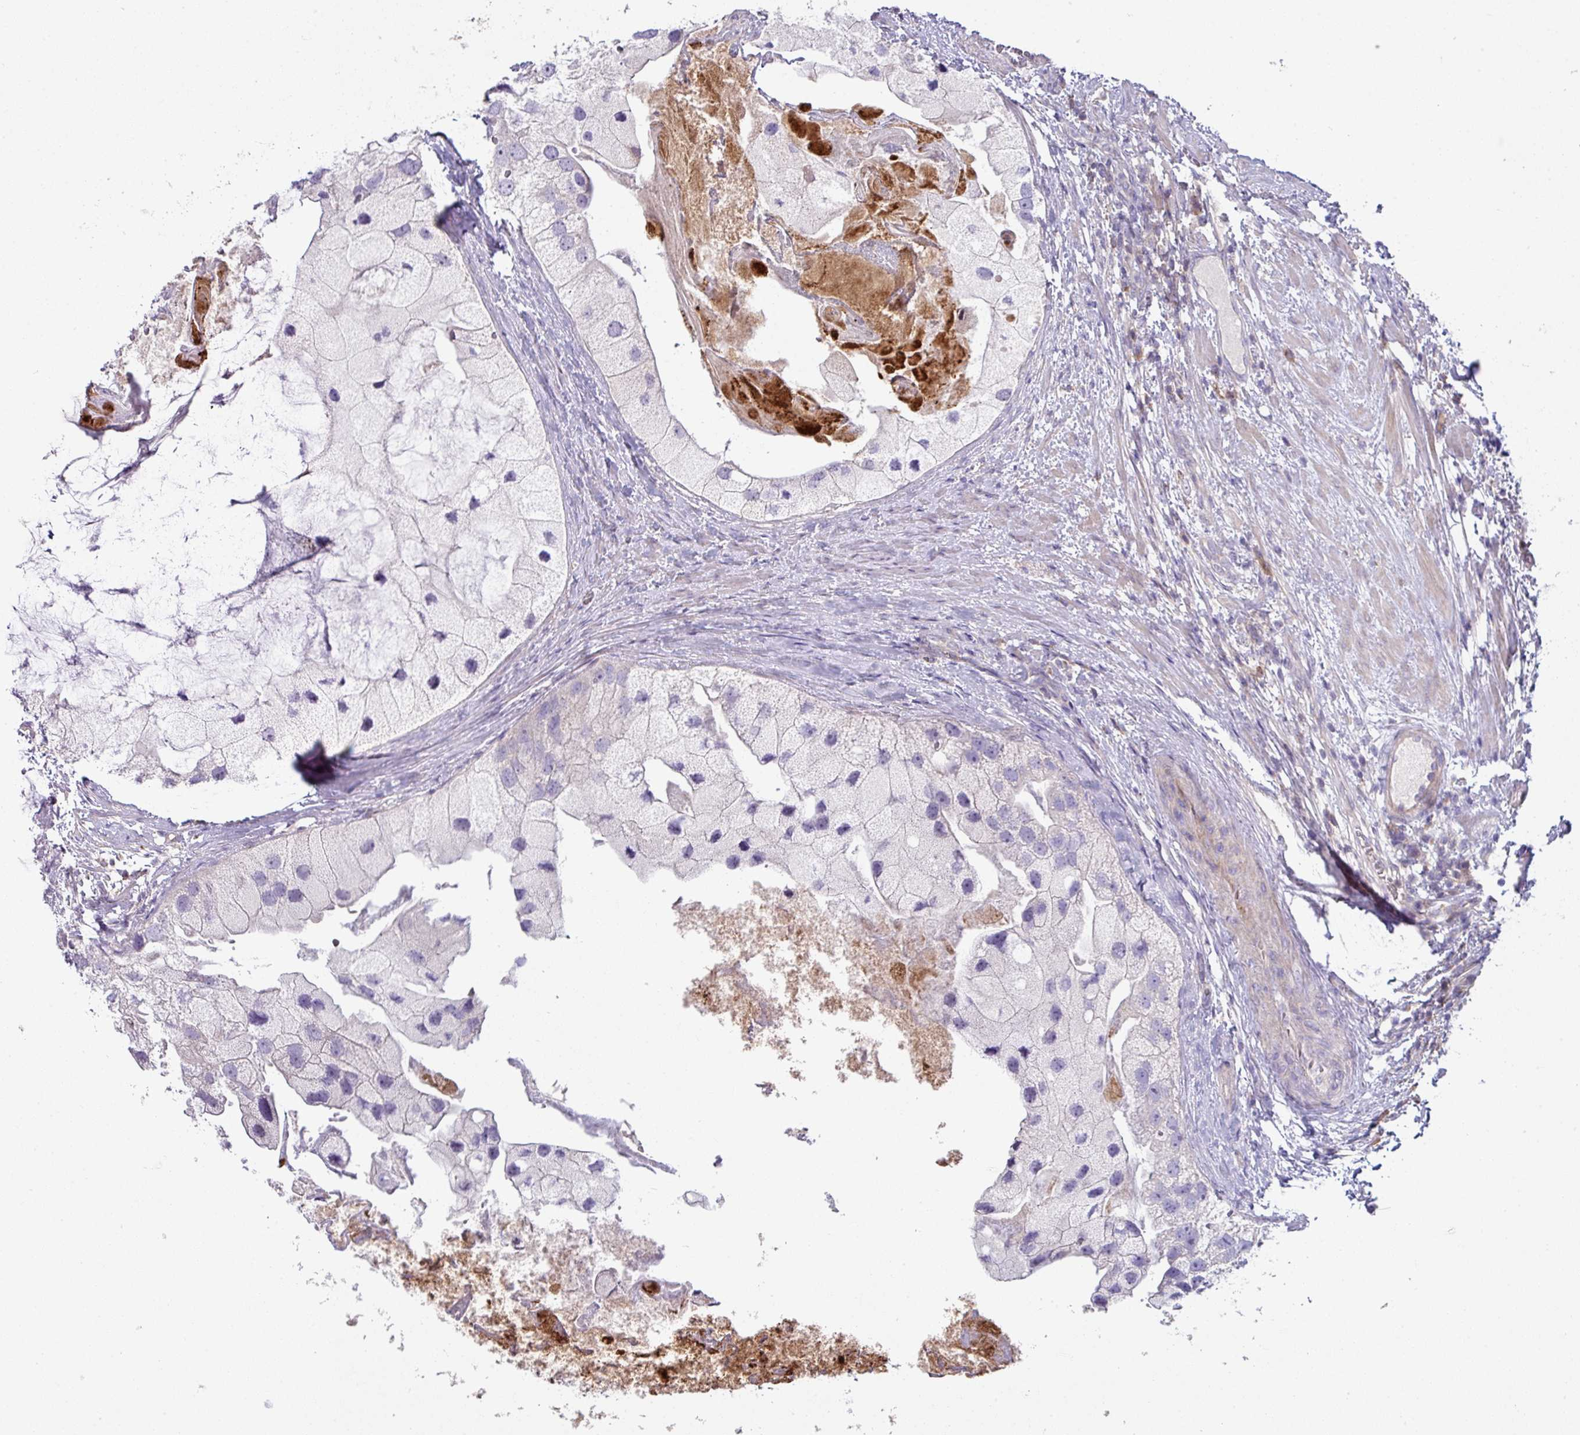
{"staining": {"intensity": "negative", "quantity": "none", "location": "none"}, "tissue": "prostate cancer", "cell_type": "Tumor cells", "image_type": "cancer", "snomed": [{"axis": "morphology", "description": "Adenocarcinoma, High grade"}, {"axis": "topography", "description": "Prostate"}], "caption": "DAB immunohistochemical staining of prostate cancer (adenocarcinoma (high-grade)) reveals no significant positivity in tumor cells.", "gene": "SLAMF6", "patient": {"sex": "male", "age": 62}}